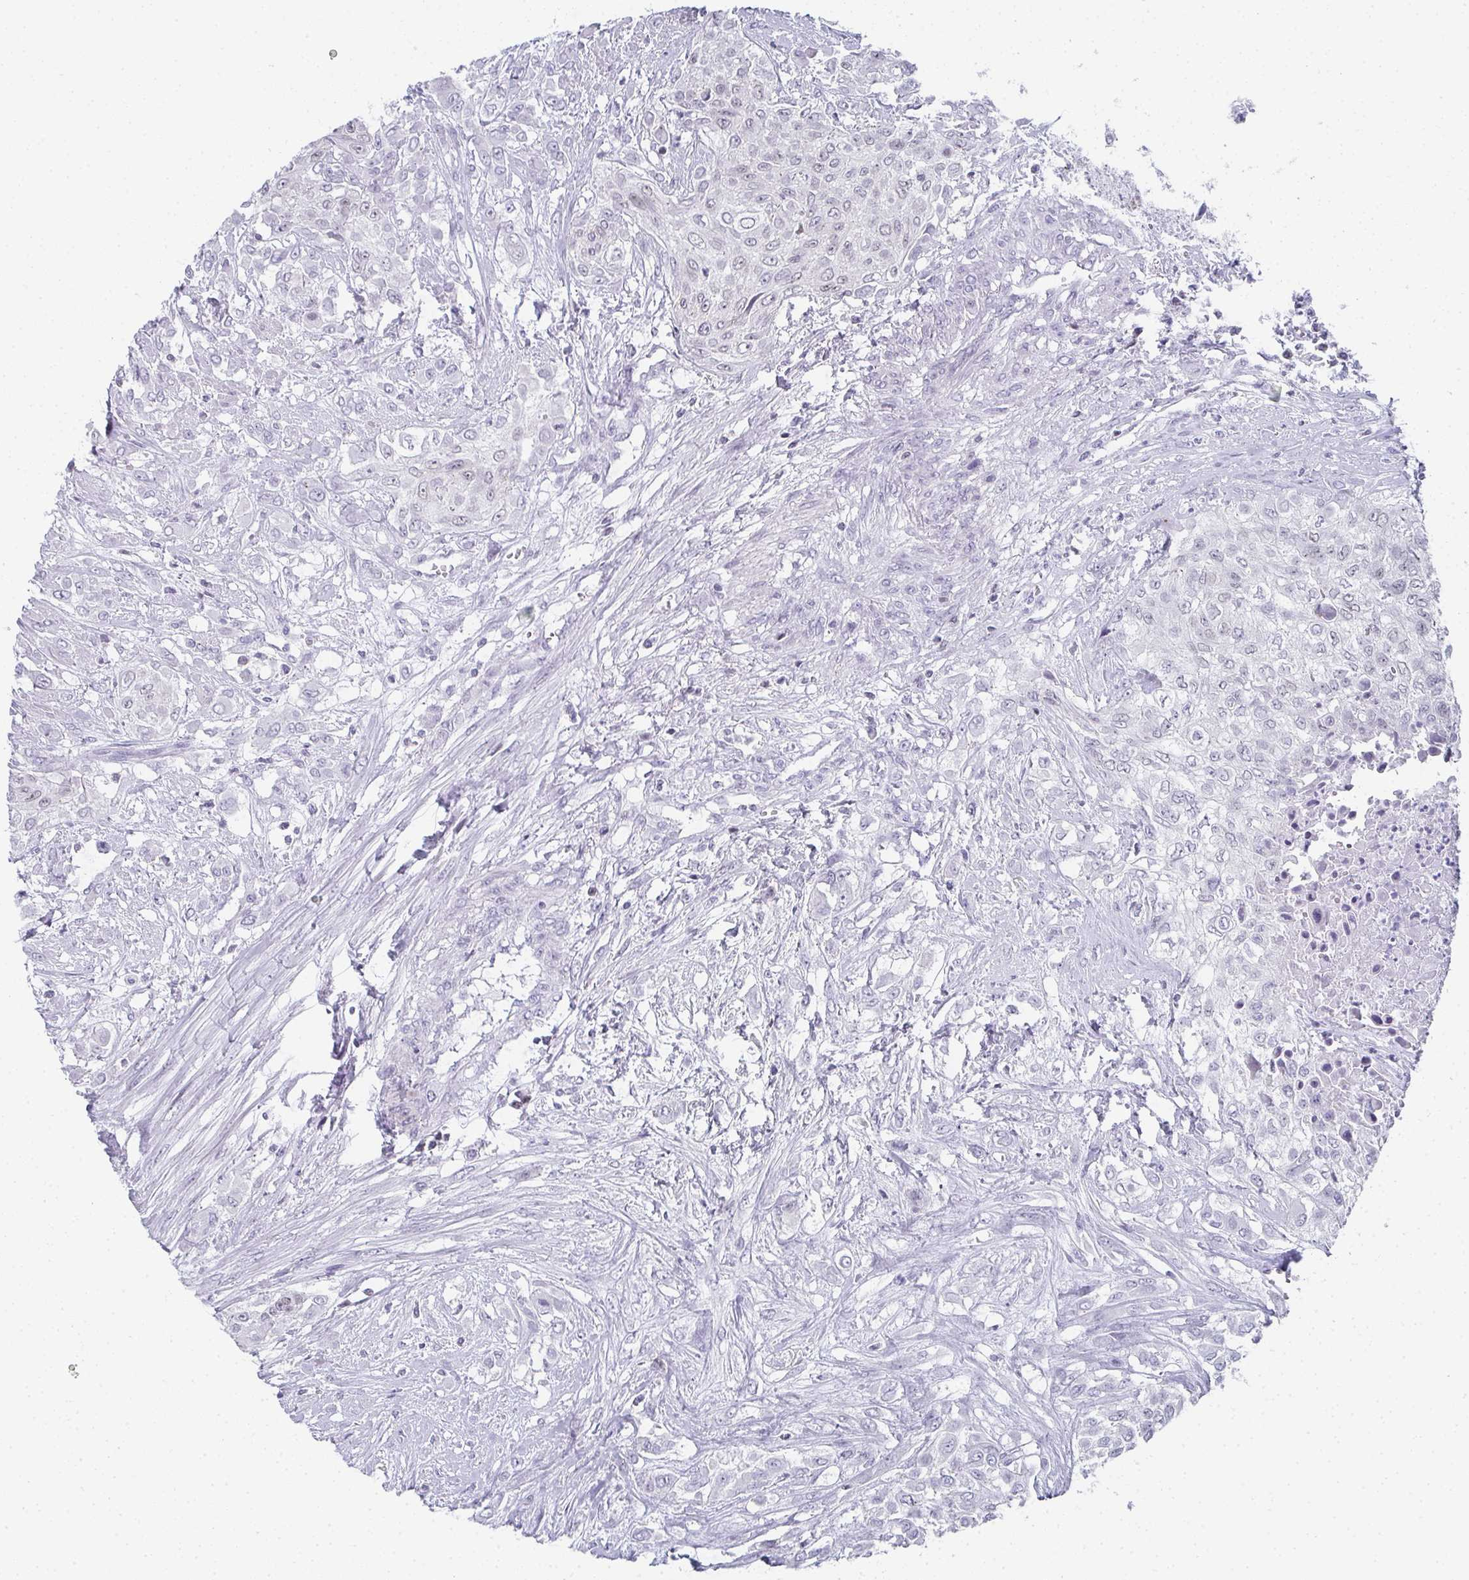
{"staining": {"intensity": "negative", "quantity": "none", "location": "none"}, "tissue": "urothelial cancer", "cell_type": "Tumor cells", "image_type": "cancer", "snomed": [{"axis": "morphology", "description": "Urothelial carcinoma, High grade"}, {"axis": "topography", "description": "Urinary bladder"}], "caption": "IHC of human high-grade urothelial carcinoma reveals no expression in tumor cells. (DAB immunohistochemistry (IHC) visualized using brightfield microscopy, high magnification).", "gene": "PYCR3", "patient": {"sex": "male", "age": 57}}